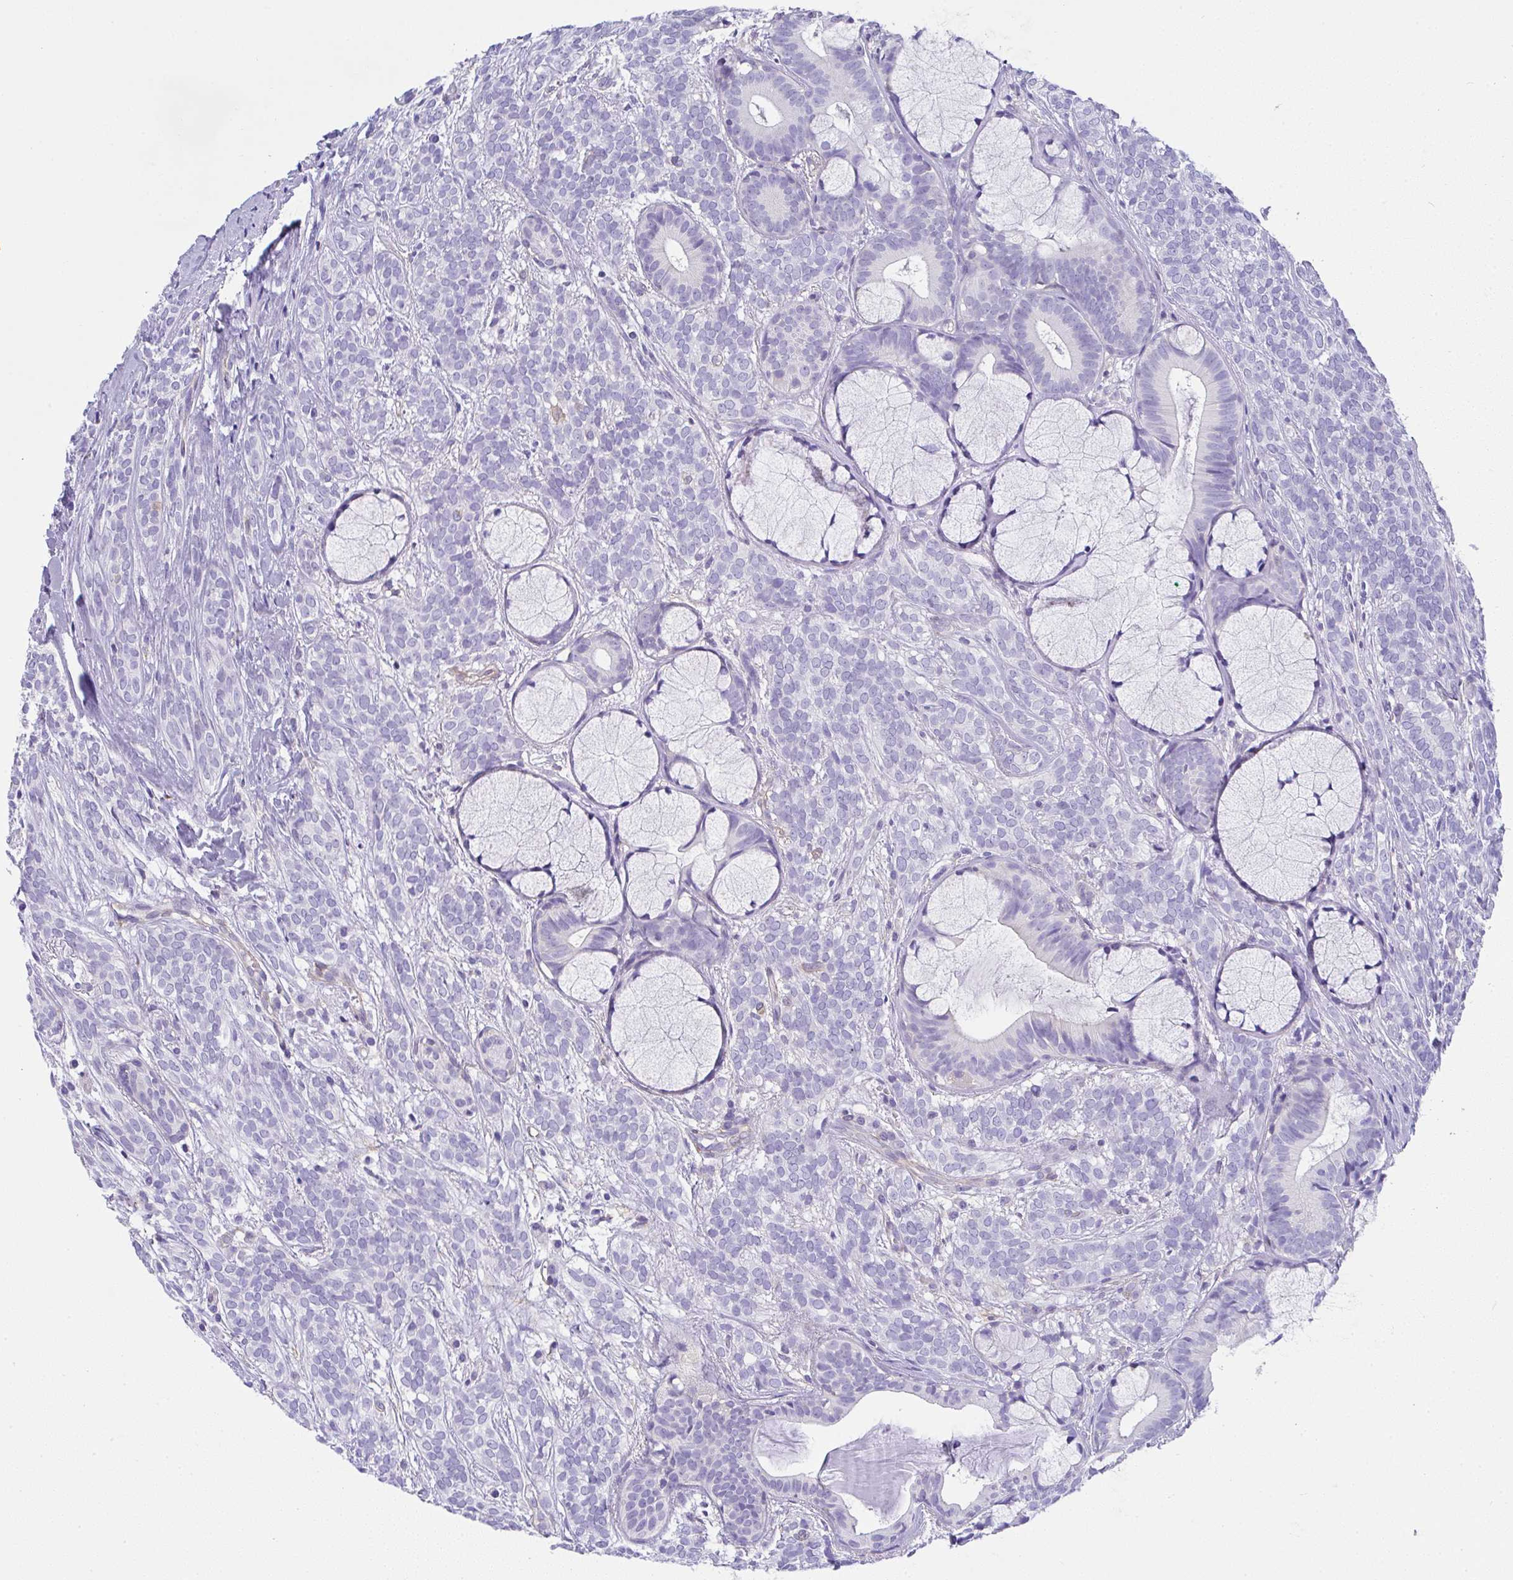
{"staining": {"intensity": "negative", "quantity": "none", "location": "none"}, "tissue": "head and neck cancer", "cell_type": "Tumor cells", "image_type": "cancer", "snomed": [{"axis": "morphology", "description": "Adenocarcinoma, NOS"}, {"axis": "topography", "description": "Head-Neck"}], "caption": "Immunohistochemical staining of head and neck adenocarcinoma displays no significant positivity in tumor cells.", "gene": "TNFAIP8", "patient": {"sex": "female", "age": 57}}